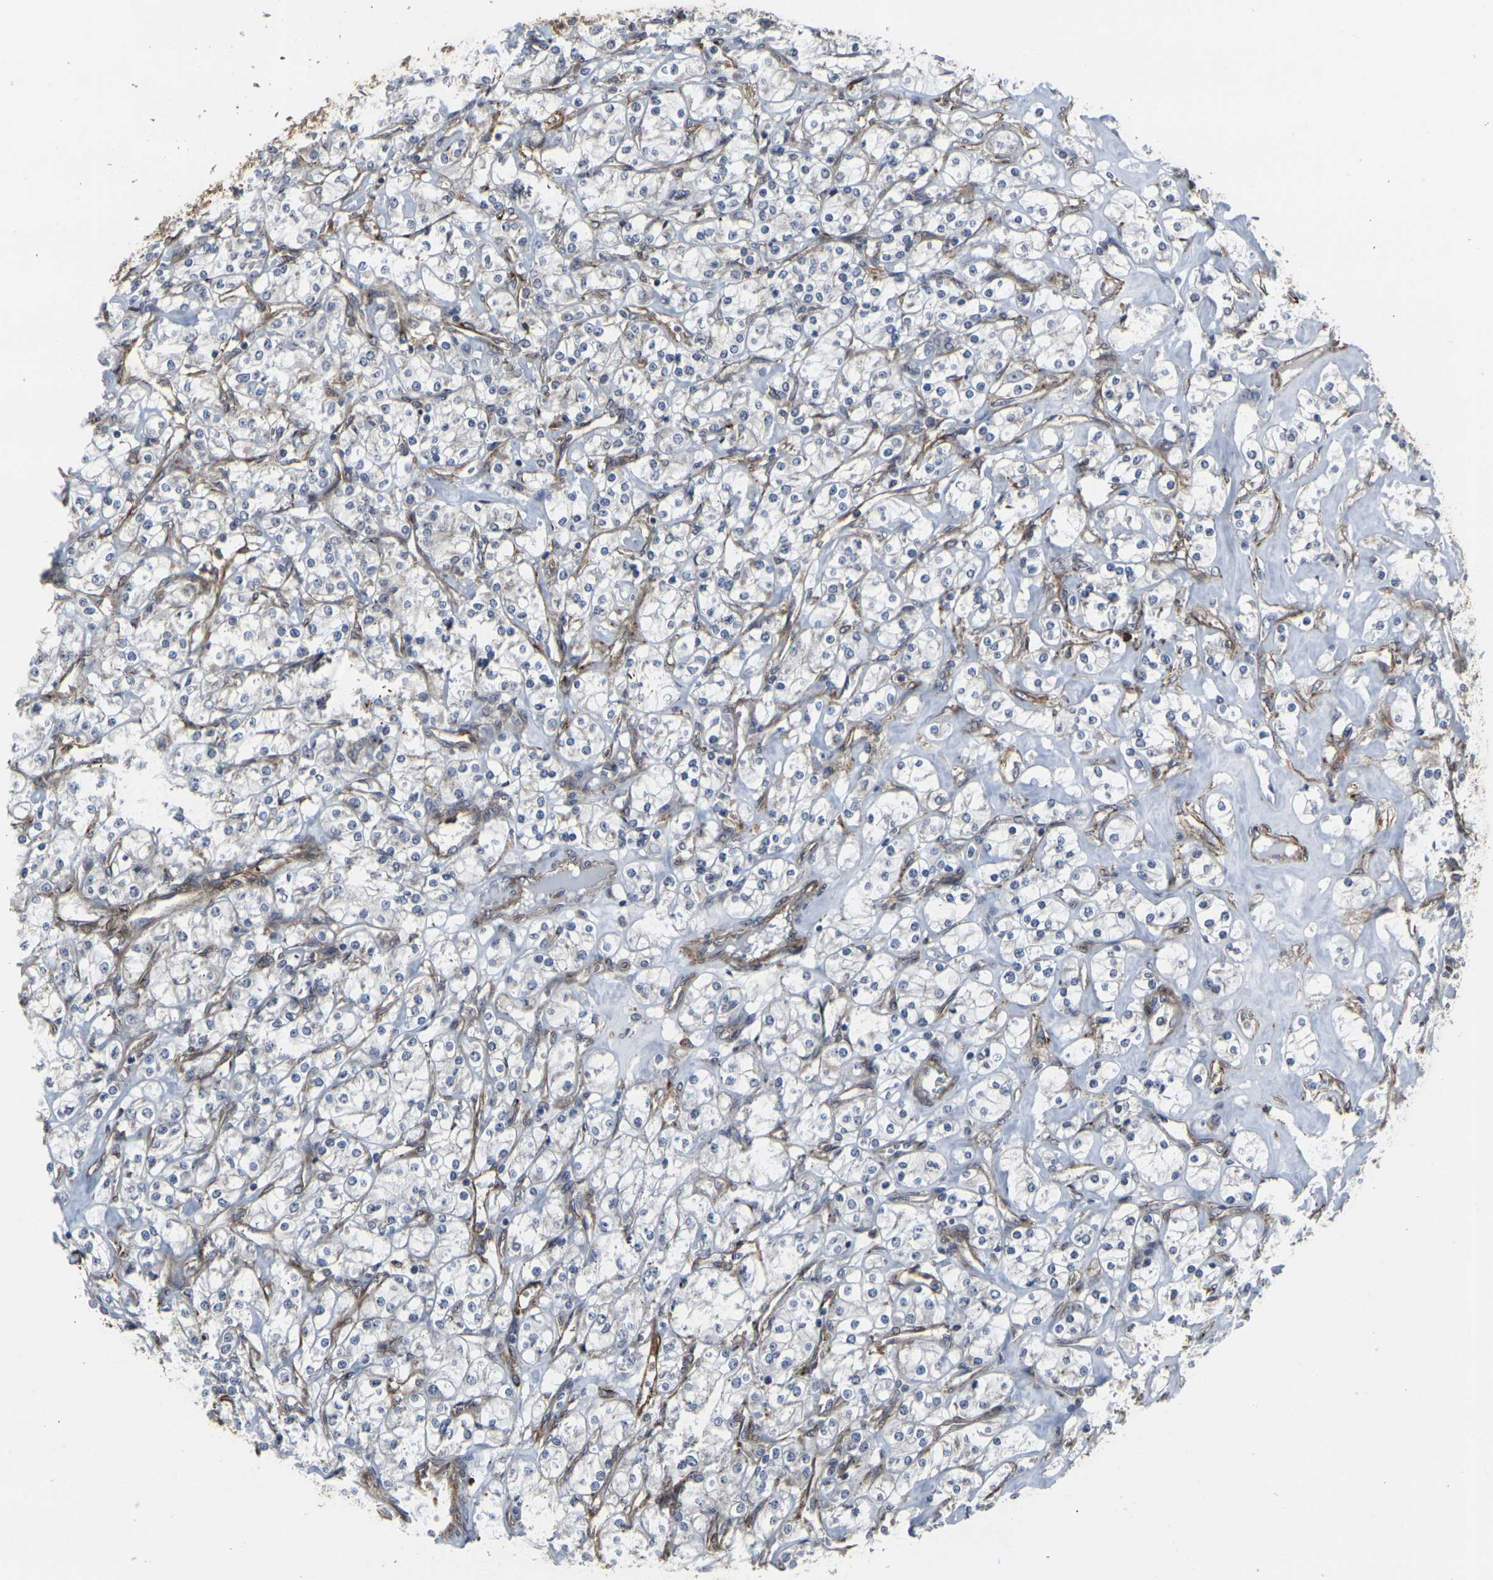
{"staining": {"intensity": "negative", "quantity": "none", "location": "none"}, "tissue": "renal cancer", "cell_type": "Tumor cells", "image_type": "cancer", "snomed": [{"axis": "morphology", "description": "Adenocarcinoma, NOS"}, {"axis": "topography", "description": "Kidney"}], "caption": "This photomicrograph is of renal cancer (adenocarcinoma) stained with immunohistochemistry to label a protein in brown with the nuclei are counter-stained blue. There is no expression in tumor cells.", "gene": "MYOF", "patient": {"sex": "male", "age": 77}}